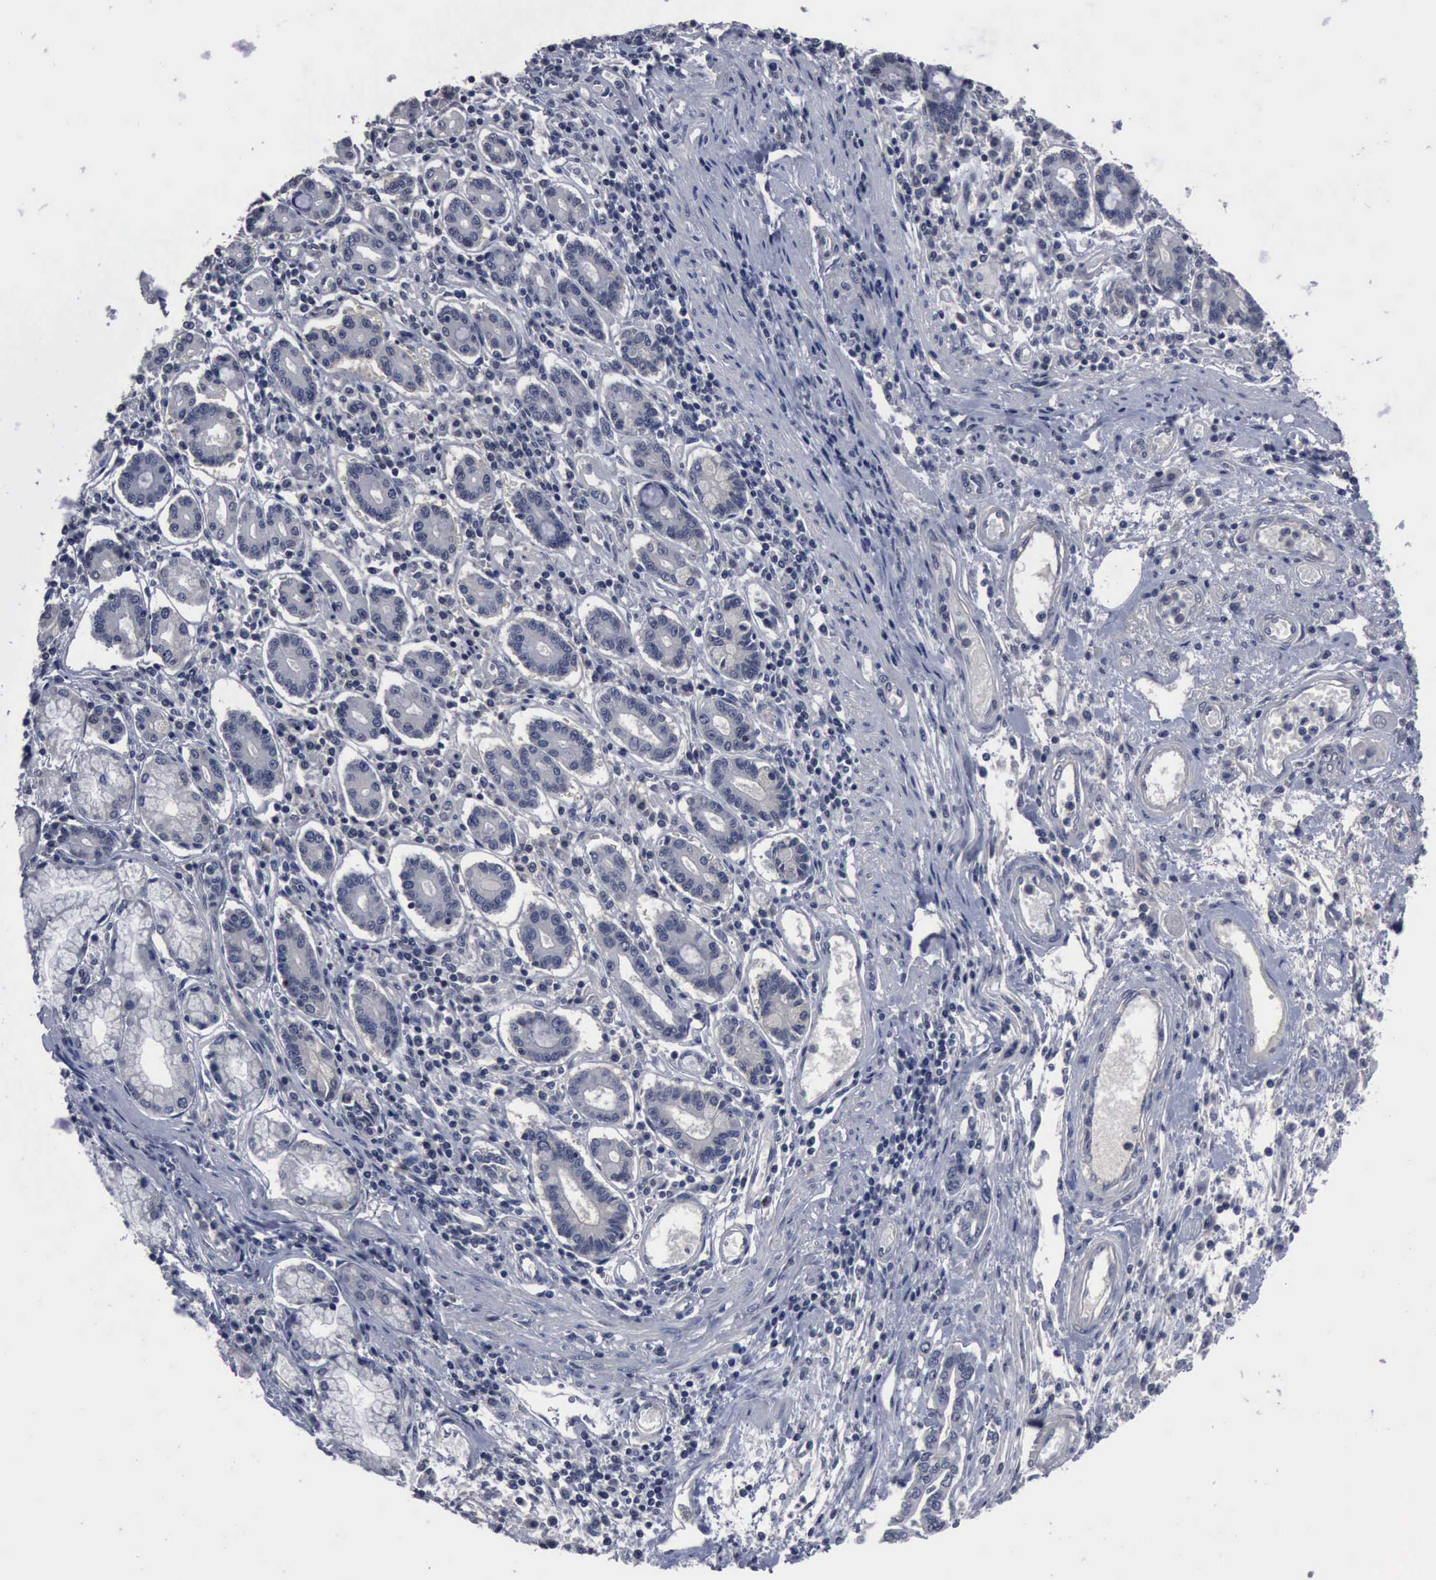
{"staining": {"intensity": "negative", "quantity": "none", "location": "none"}, "tissue": "pancreatic cancer", "cell_type": "Tumor cells", "image_type": "cancer", "snomed": [{"axis": "morphology", "description": "Adenocarcinoma, NOS"}, {"axis": "topography", "description": "Pancreas"}], "caption": "Histopathology image shows no protein staining in tumor cells of pancreatic cancer tissue. Brightfield microscopy of IHC stained with DAB (brown) and hematoxylin (blue), captured at high magnification.", "gene": "MYO18B", "patient": {"sex": "female", "age": 57}}